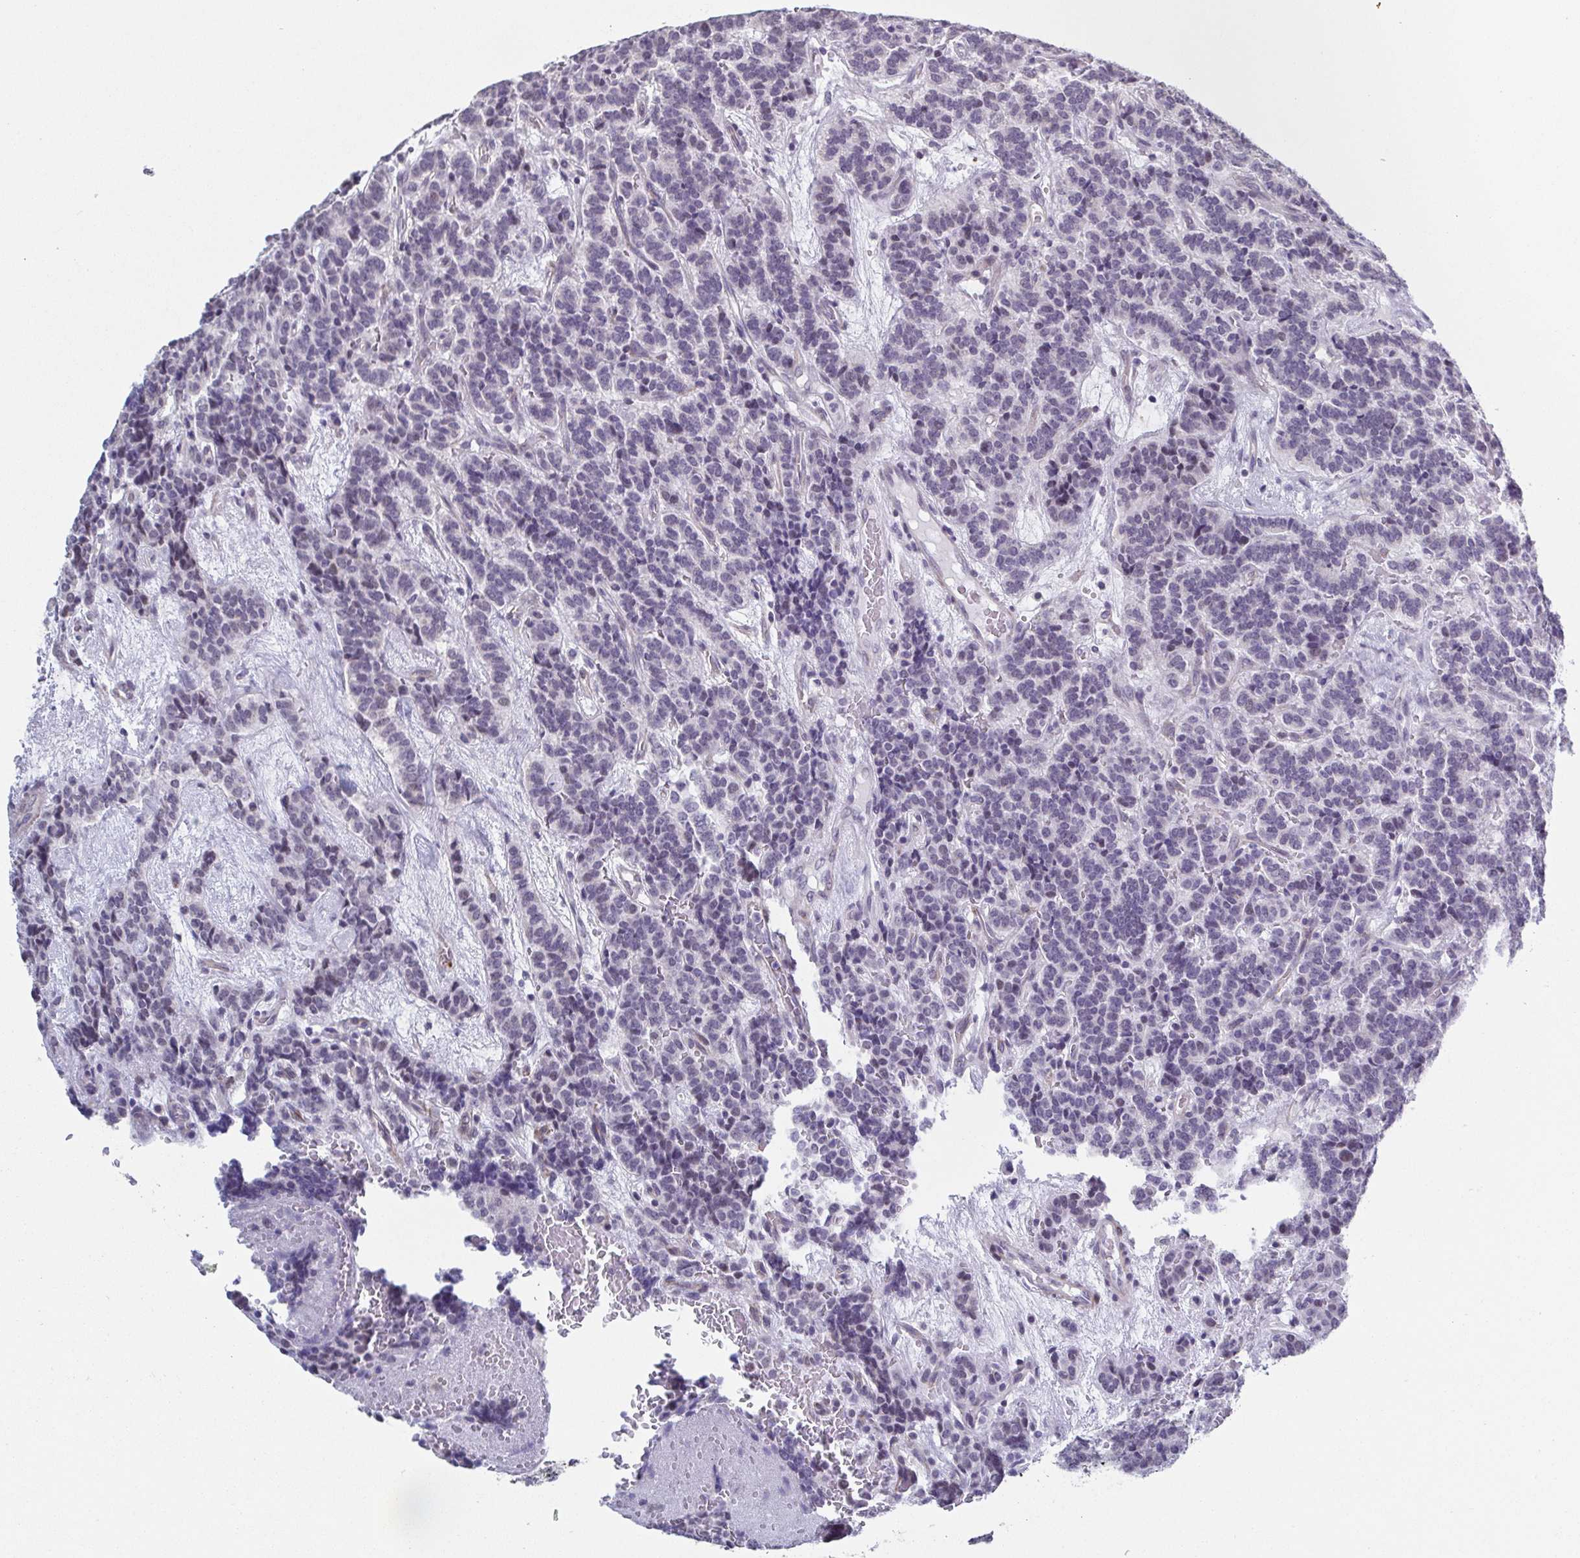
{"staining": {"intensity": "negative", "quantity": "none", "location": "none"}, "tissue": "carcinoid", "cell_type": "Tumor cells", "image_type": "cancer", "snomed": [{"axis": "morphology", "description": "Carcinoid, malignant, NOS"}, {"axis": "topography", "description": "Pancreas"}], "caption": "The photomicrograph demonstrates no staining of tumor cells in carcinoid (malignant).", "gene": "TMEM92", "patient": {"sex": "male", "age": 36}}